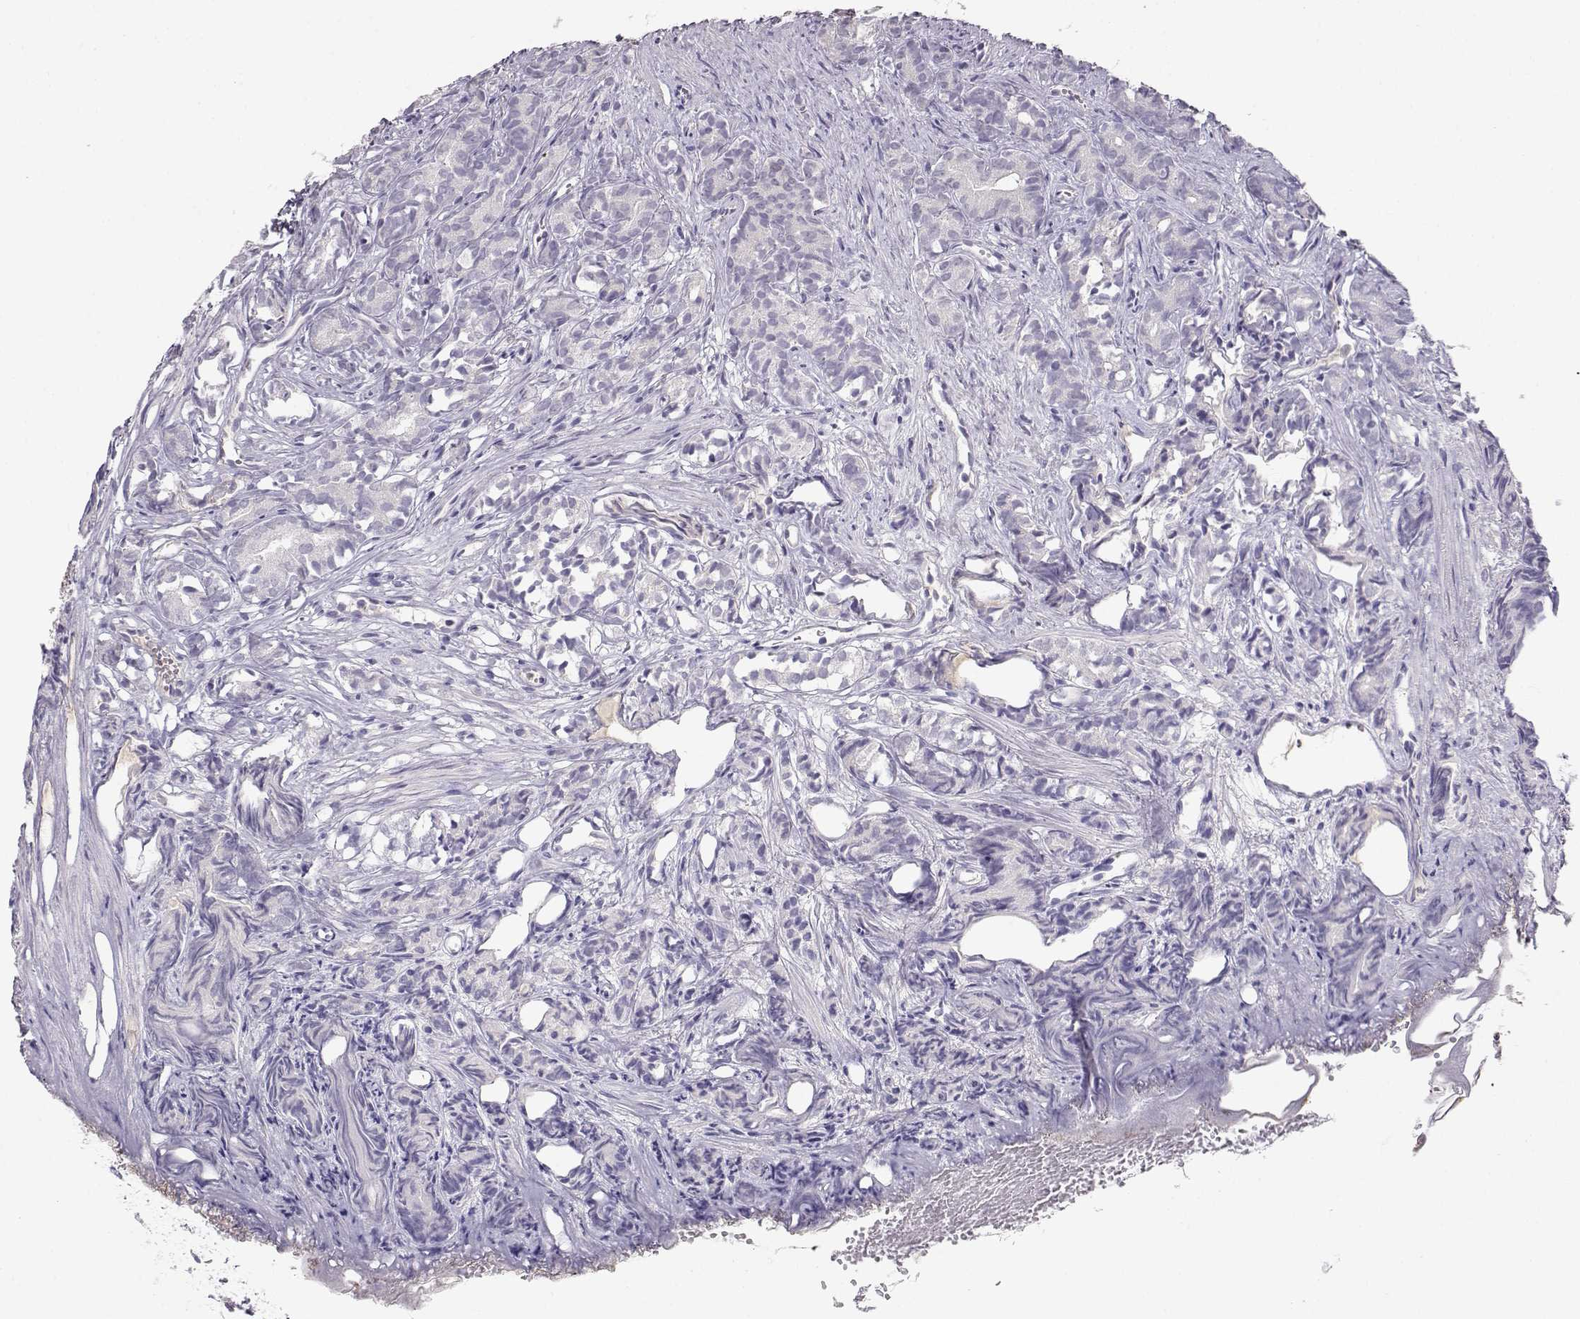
{"staining": {"intensity": "negative", "quantity": "none", "location": "none"}, "tissue": "prostate cancer", "cell_type": "Tumor cells", "image_type": "cancer", "snomed": [{"axis": "morphology", "description": "Adenocarcinoma, High grade"}, {"axis": "topography", "description": "Prostate"}], "caption": "This histopathology image is of adenocarcinoma (high-grade) (prostate) stained with immunohistochemistry (IHC) to label a protein in brown with the nuclei are counter-stained blue. There is no expression in tumor cells.", "gene": "OPN5", "patient": {"sex": "male", "age": 84}}